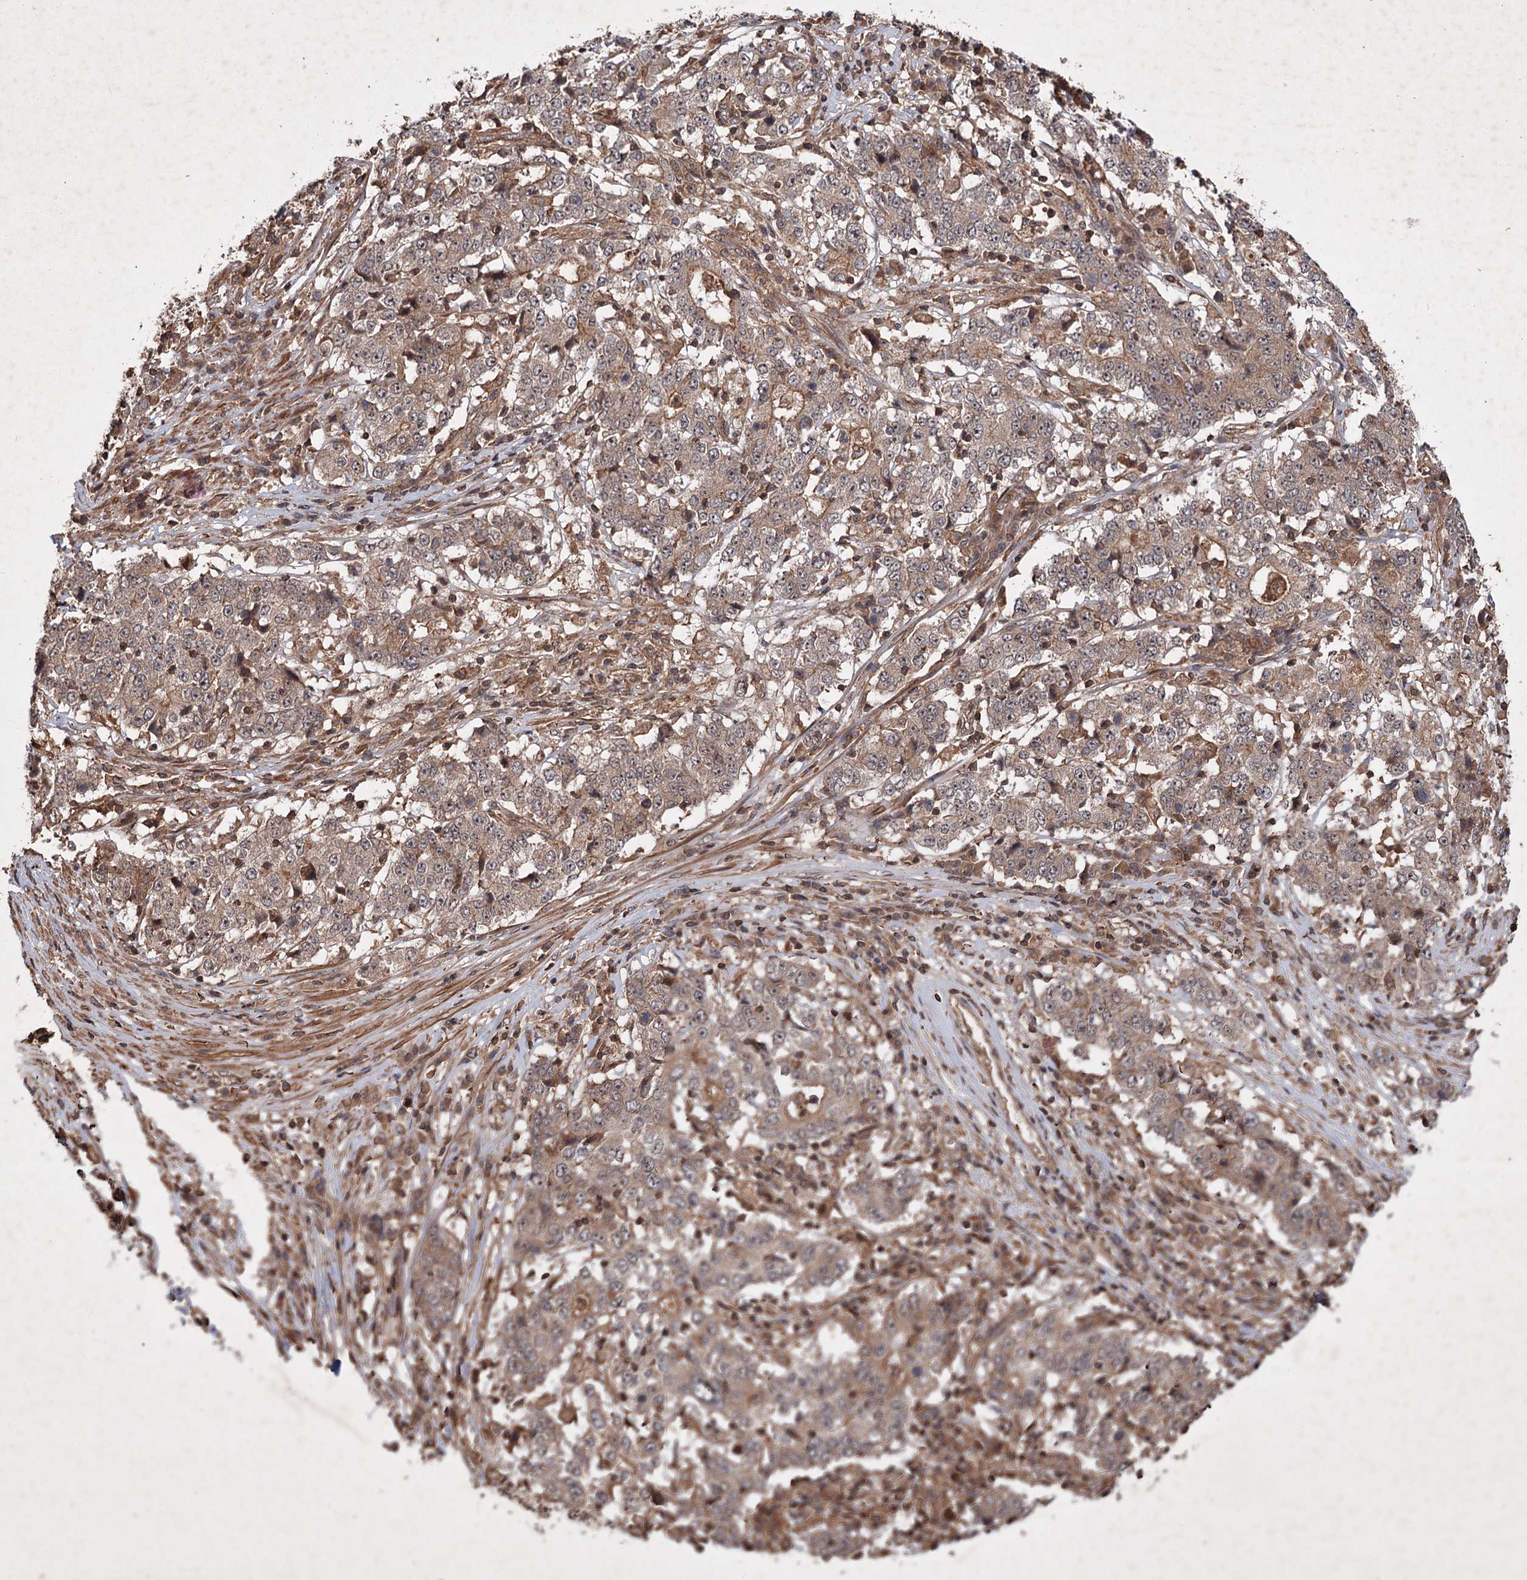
{"staining": {"intensity": "moderate", "quantity": ">75%", "location": "cytoplasmic/membranous"}, "tissue": "stomach cancer", "cell_type": "Tumor cells", "image_type": "cancer", "snomed": [{"axis": "morphology", "description": "Adenocarcinoma, NOS"}, {"axis": "topography", "description": "Stomach"}], "caption": "An immunohistochemistry micrograph of tumor tissue is shown. Protein staining in brown highlights moderate cytoplasmic/membranous positivity in stomach cancer (adenocarcinoma) within tumor cells.", "gene": "ADK", "patient": {"sex": "male", "age": 59}}